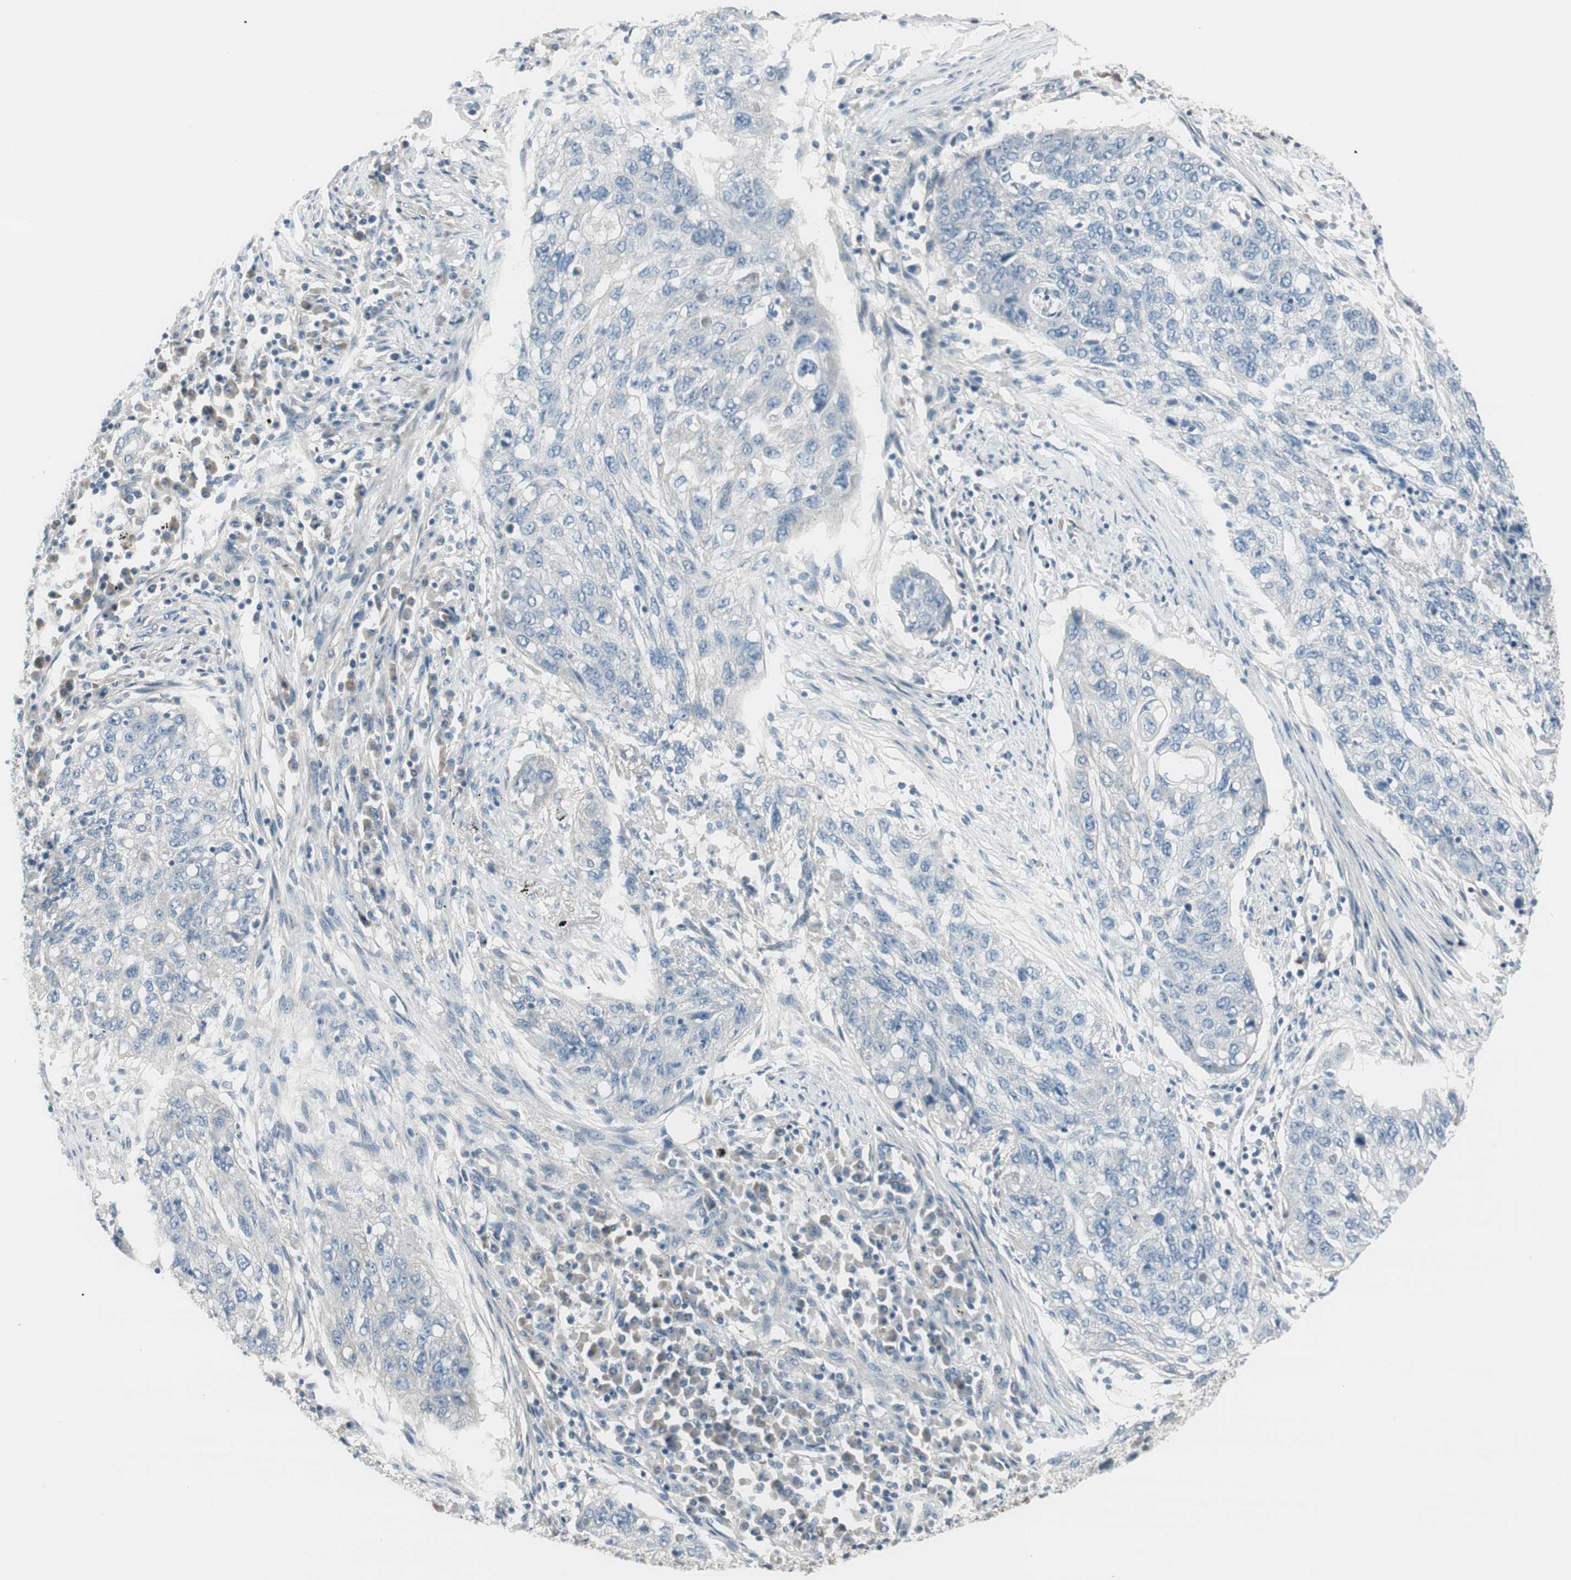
{"staining": {"intensity": "negative", "quantity": "none", "location": "none"}, "tissue": "lung cancer", "cell_type": "Tumor cells", "image_type": "cancer", "snomed": [{"axis": "morphology", "description": "Squamous cell carcinoma, NOS"}, {"axis": "topography", "description": "Lung"}], "caption": "The immunohistochemistry photomicrograph has no significant positivity in tumor cells of lung cancer tissue.", "gene": "EVA1A", "patient": {"sex": "female", "age": 63}}